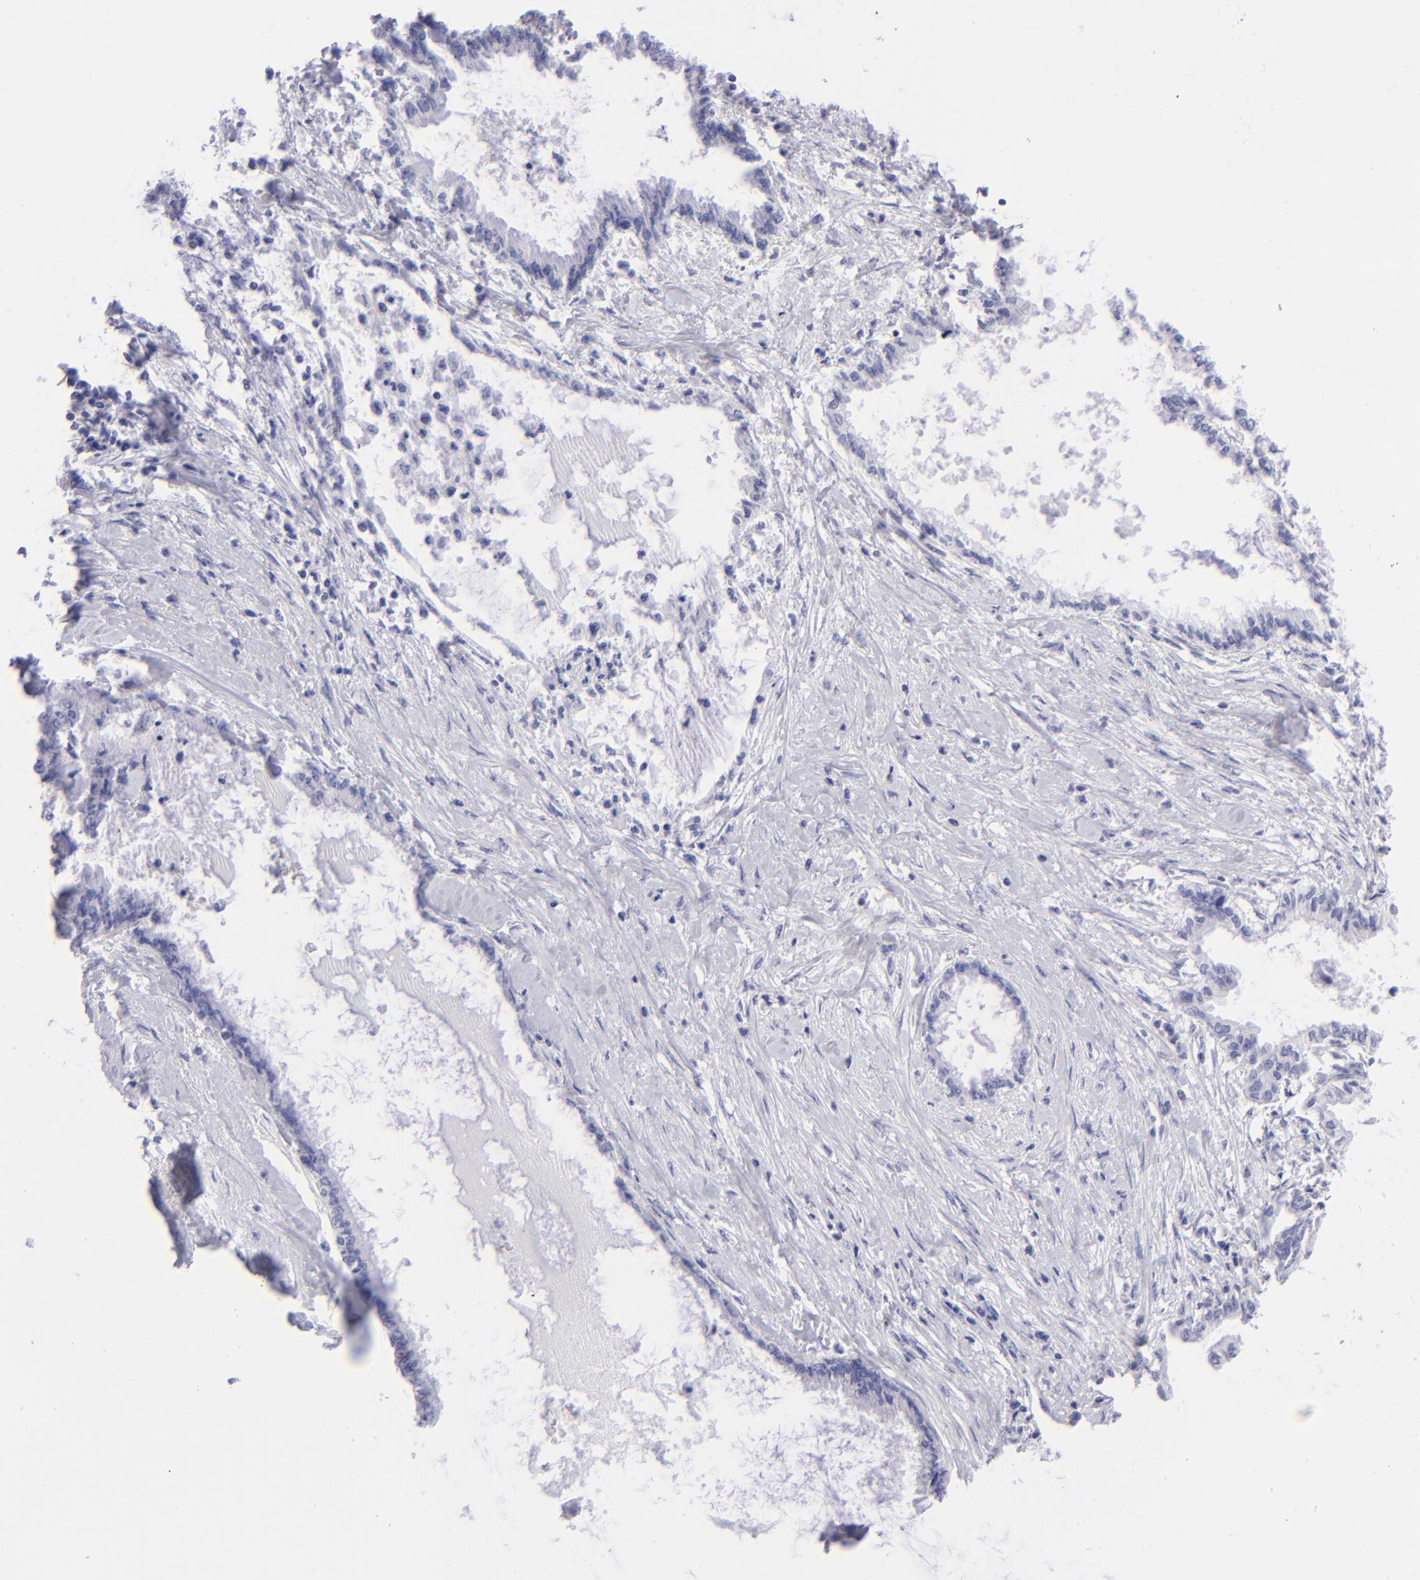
{"staining": {"intensity": "negative", "quantity": "none", "location": "none"}, "tissue": "pancreatic cancer", "cell_type": "Tumor cells", "image_type": "cancer", "snomed": [{"axis": "morphology", "description": "Adenocarcinoma, NOS"}, {"axis": "topography", "description": "Pancreas"}], "caption": "Immunohistochemistry image of neoplastic tissue: pancreatic adenocarcinoma stained with DAB (3,3'-diaminobenzidine) demonstrates no significant protein staining in tumor cells. (Stains: DAB (3,3'-diaminobenzidine) immunohistochemistry (IHC) with hematoxylin counter stain, Microscopy: brightfield microscopy at high magnification).", "gene": "SLC1A3", "patient": {"sex": "female", "age": 64}}